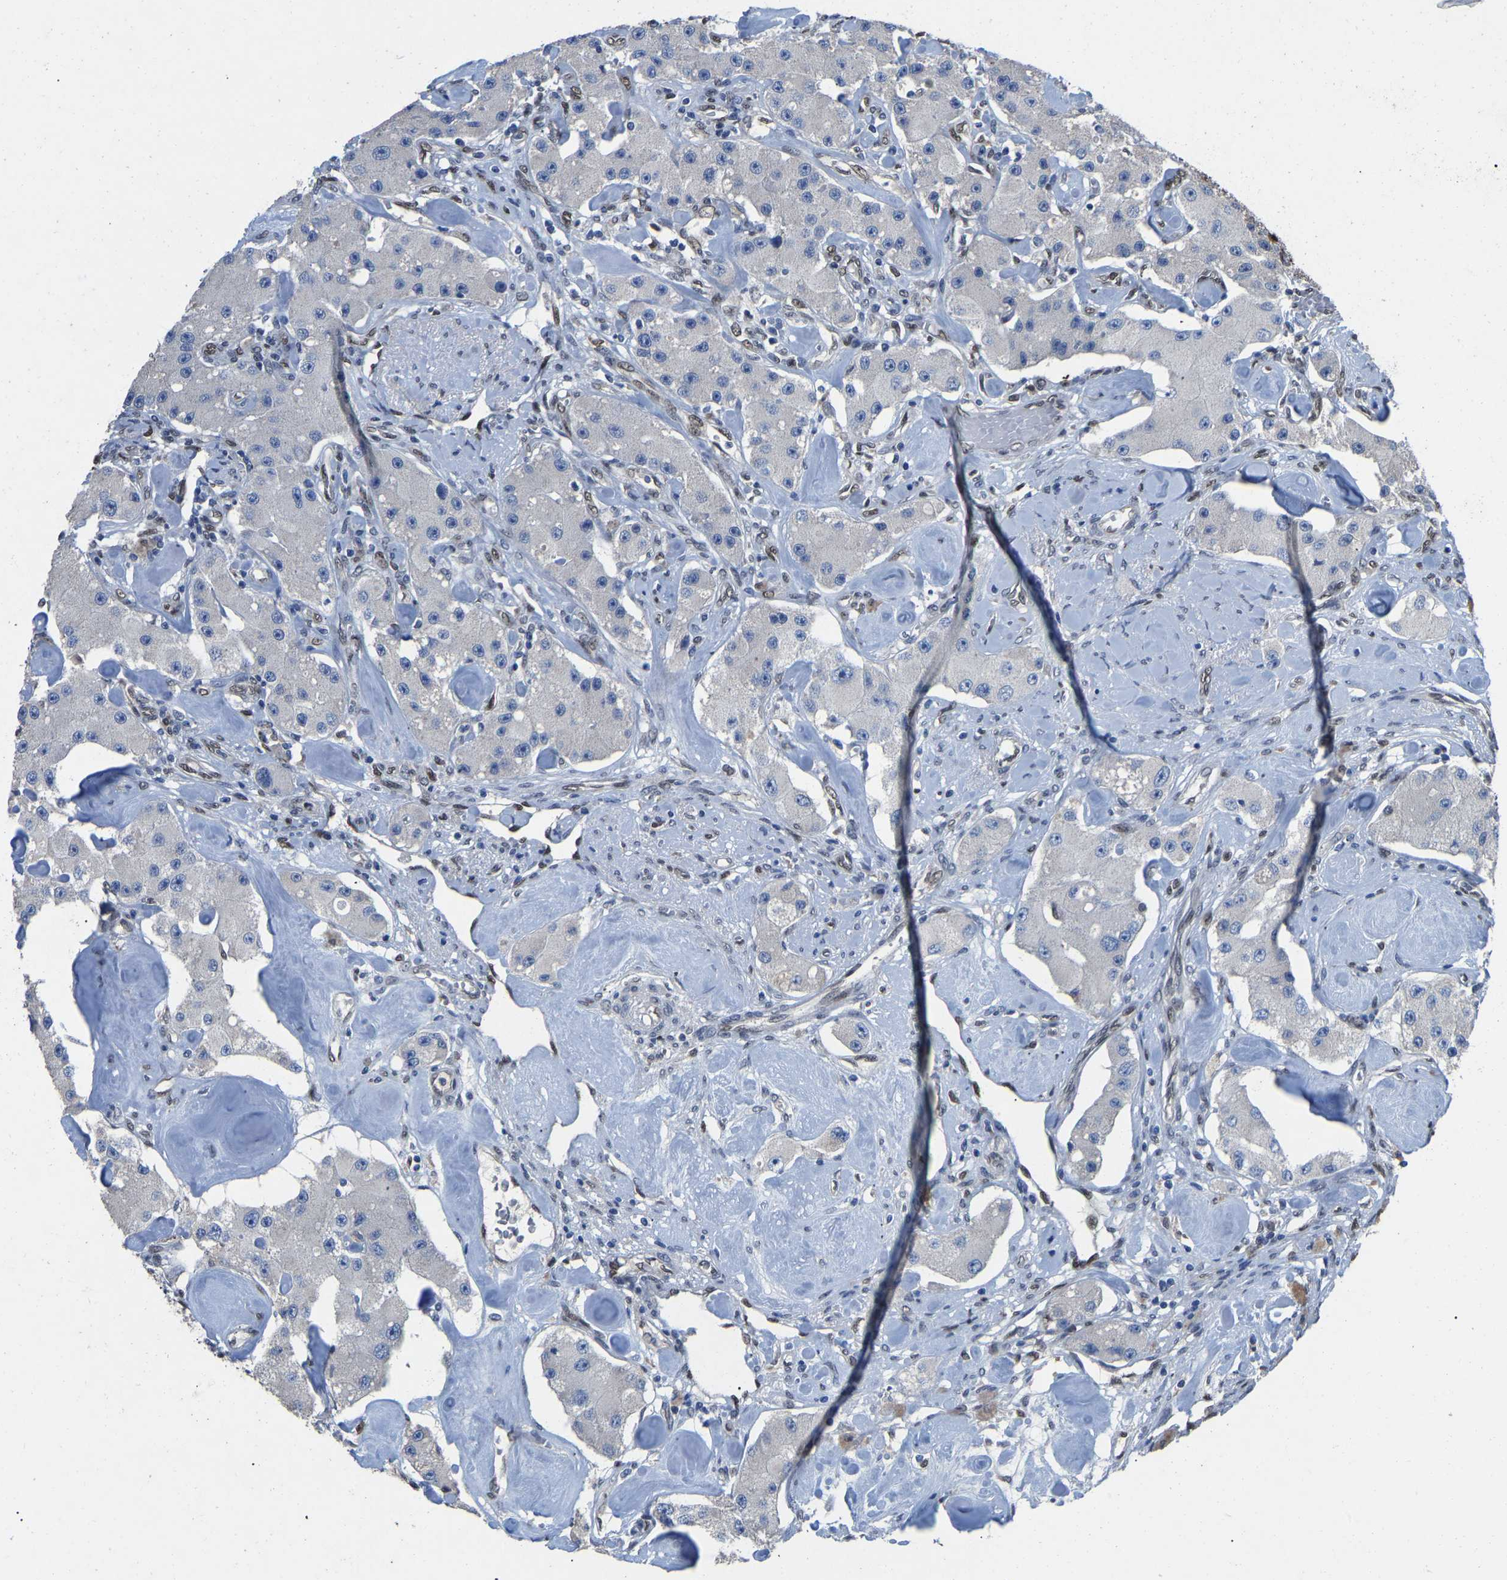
{"staining": {"intensity": "negative", "quantity": "none", "location": "none"}, "tissue": "carcinoid", "cell_type": "Tumor cells", "image_type": "cancer", "snomed": [{"axis": "morphology", "description": "Carcinoid, malignant, NOS"}, {"axis": "topography", "description": "Pancreas"}], "caption": "The photomicrograph demonstrates no significant positivity in tumor cells of carcinoid (malignant). (Stains: DAB (3,3'-diaminobenzidine) IHC with hematoxylin counter stain, Microscopy: brightfield microscopy at high magnification).", "gene": "QKI", "patient": {"sex": "male", "age": 41}}